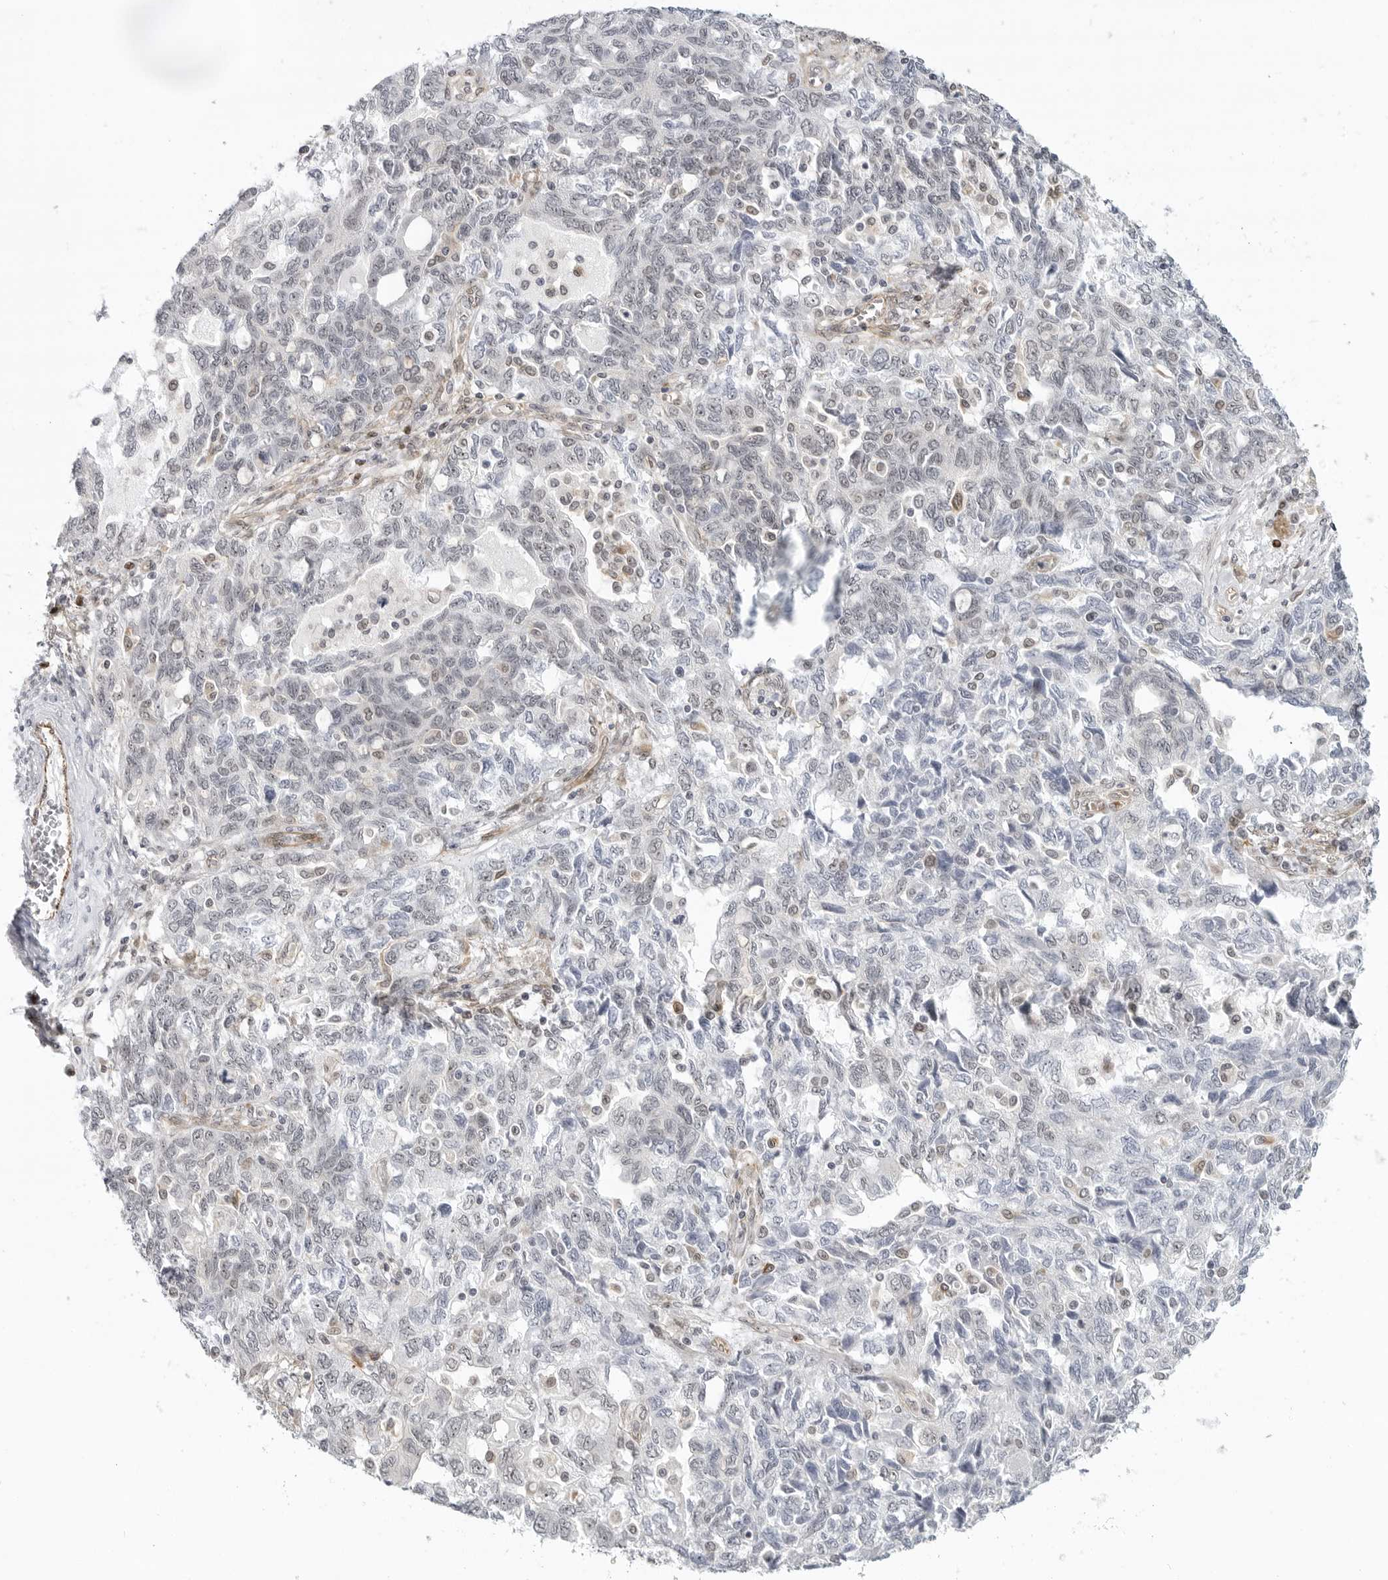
{"staining": {"intensity": "weak", "quantity": "<25%", "location": "nuclear"}, "tissue": "ovarian cancer", "cell_type": "Tumor cells", "image_type": "cancer", "snomed": [{"axis": "morphology", "description": "Carcinoma, NOS"}, {"axis": "morphology", "description": "Cystadenocarcinoma, serous, NOS"}, {"axis": "topography", "description": "Ovary"}], "caption": "This histopathology image is of carcinoma (ovarian) stained with immunohistochemistry (IHC) to label a protein in brown with the nuclei are counter-stained blue. There is no positivity in tumor cells.", "gene": "CEP295NL", "patient": {"sex": "female", "age": 69}}